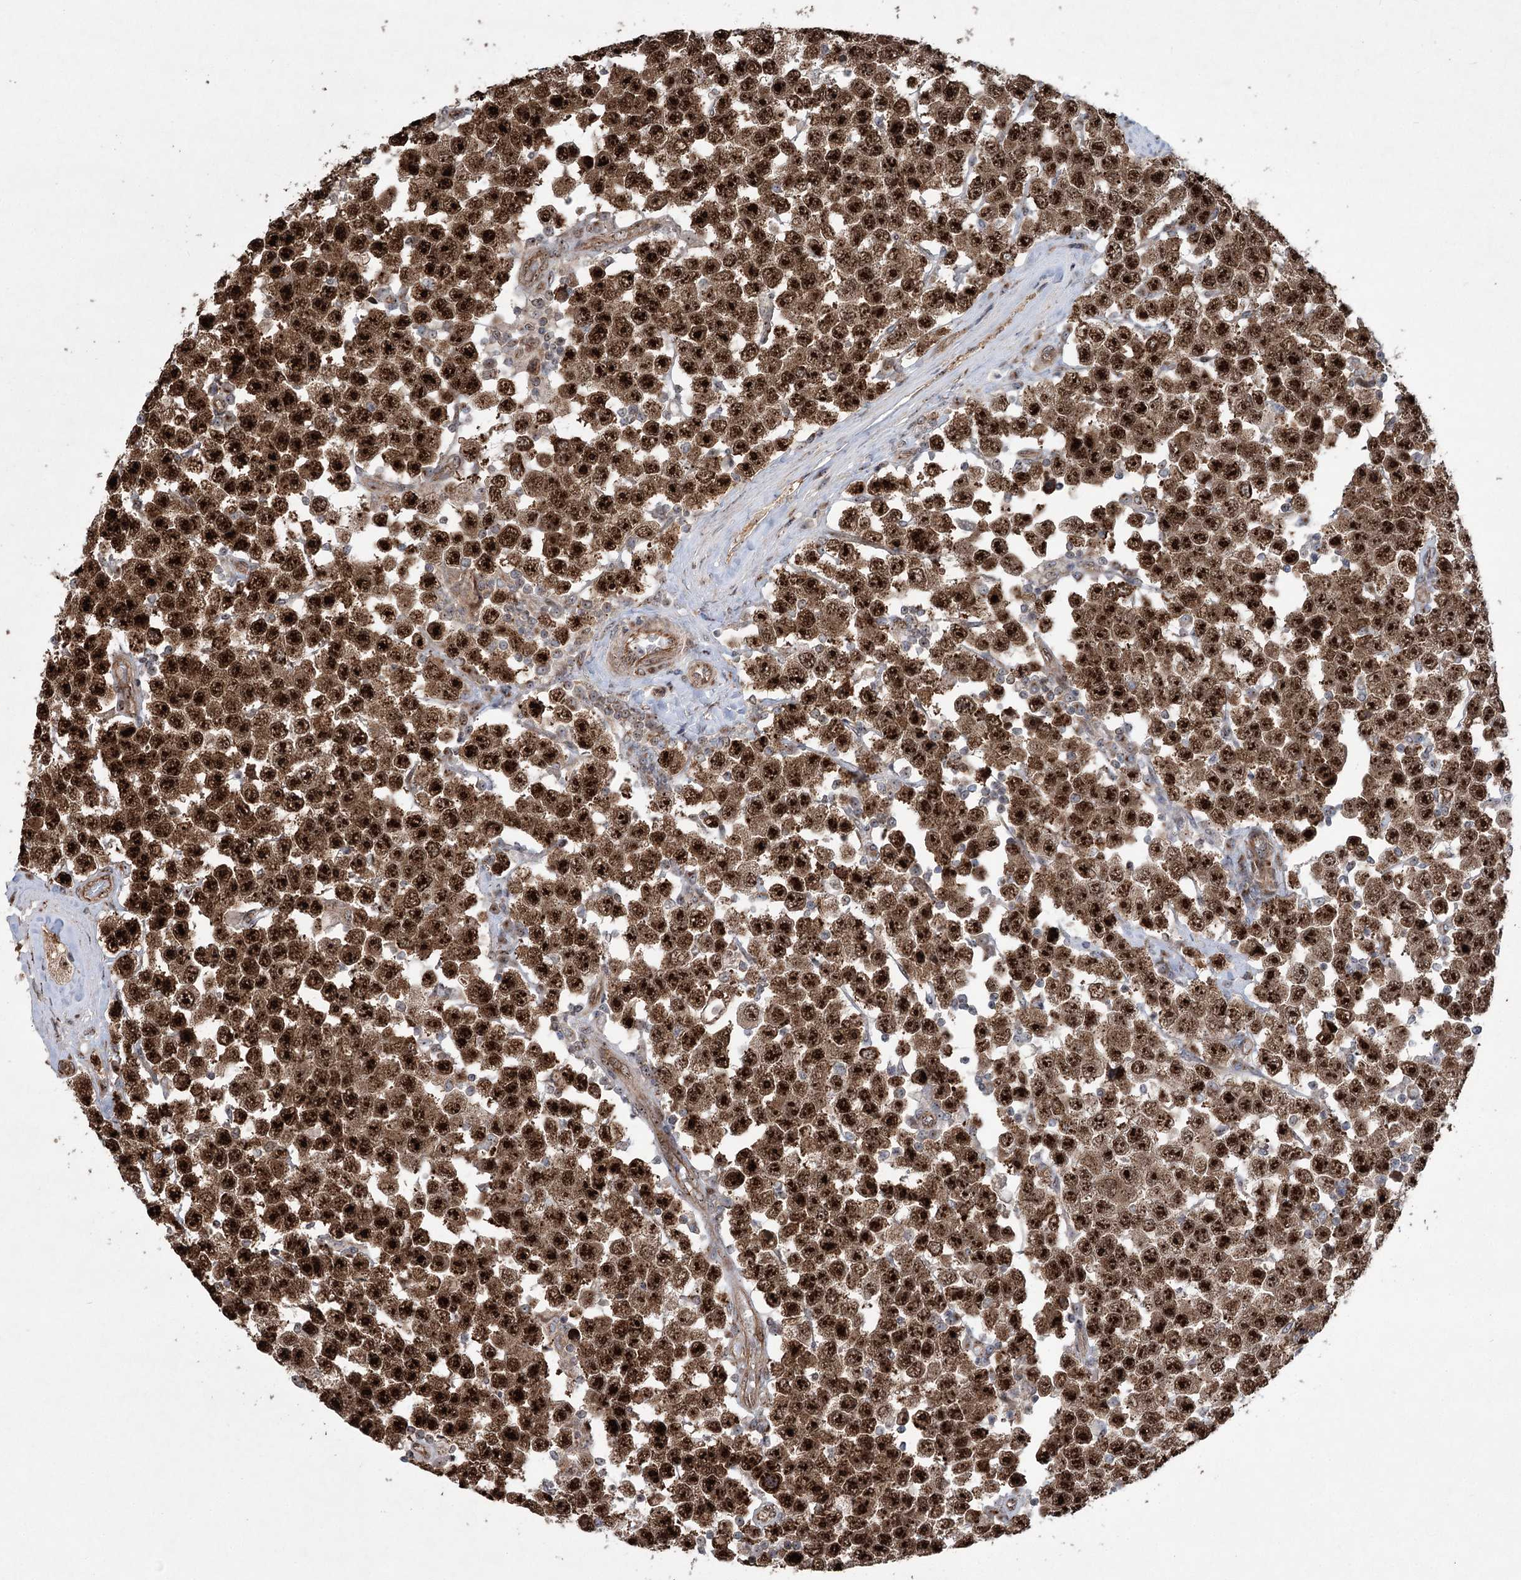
{"staining": {"intensity": "strong", "quantity": ">75%", "location": "cytoplasmic/membranous,nuclear"}, "tissue": "testis cancer", "cell_type": "Tumor cells", "image_type": "cancer", "snomed": [{"axis": "morphology", "description": "Seminoma, NOS"}, {"axis": "topography", "description": "Testis"}], "caption": "Human seminoma (testis) stained with a protein marker displays strong staining in tumor cells.", "gene": "SERINC5", "patient": {"sex": "male", "age": 28}}